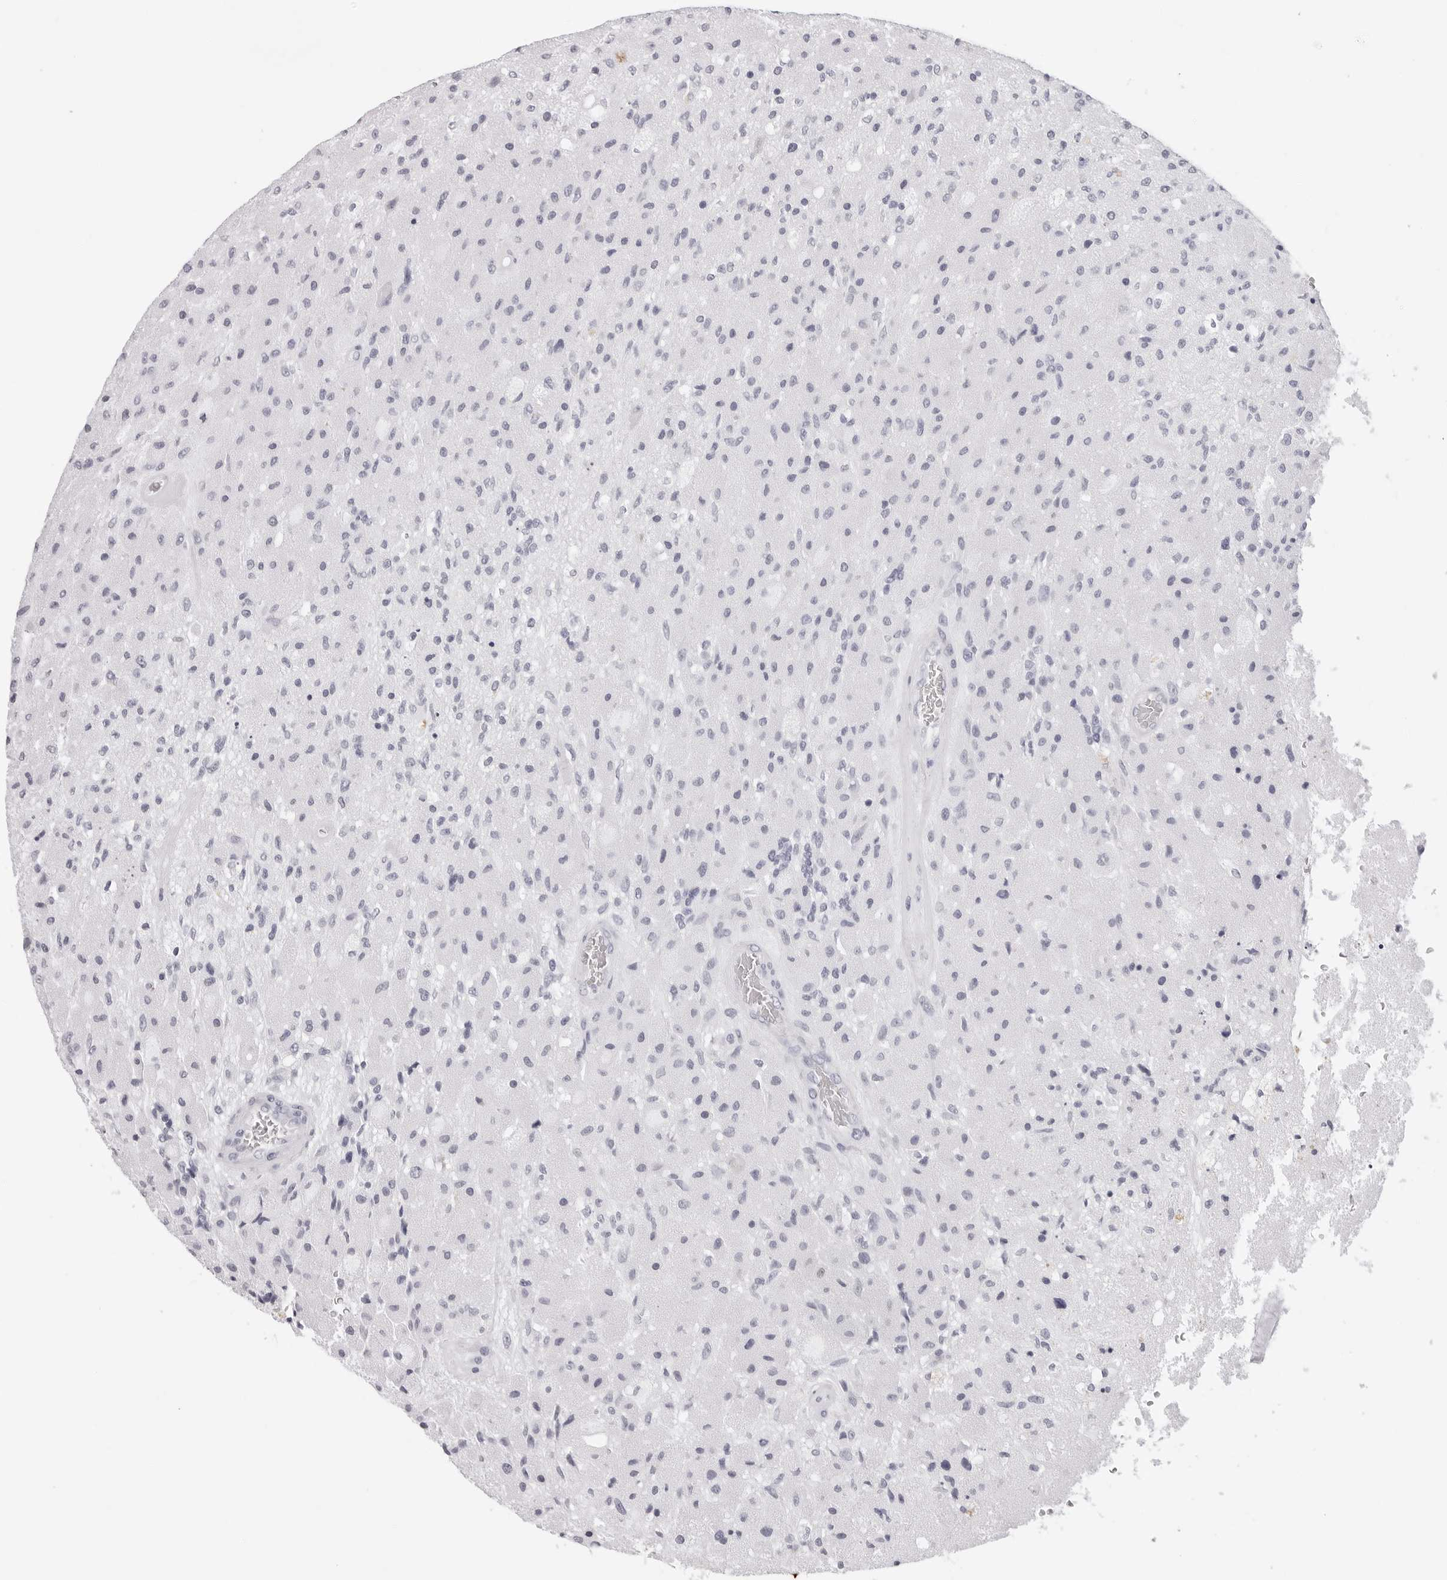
{"staining": {"intensity": "negative", "quantity": "none", "location": "none"}, "tissue": "glioma", "cell_type": "Tumor cells", "image_type": "cancer", "snomed": [{"axis": "morphology", "description": "Normal tissue, NOS"}, {"axis": "morphology", "description": "Glioma, malignant, High grade"}, {"axis": "topography", "description": "Cerebral cortex"}], "caption": "An image of human glioma is negative for staining in tumor cells.", "gene": "CST5", "patient": {"sex": "male", "age": 77}}